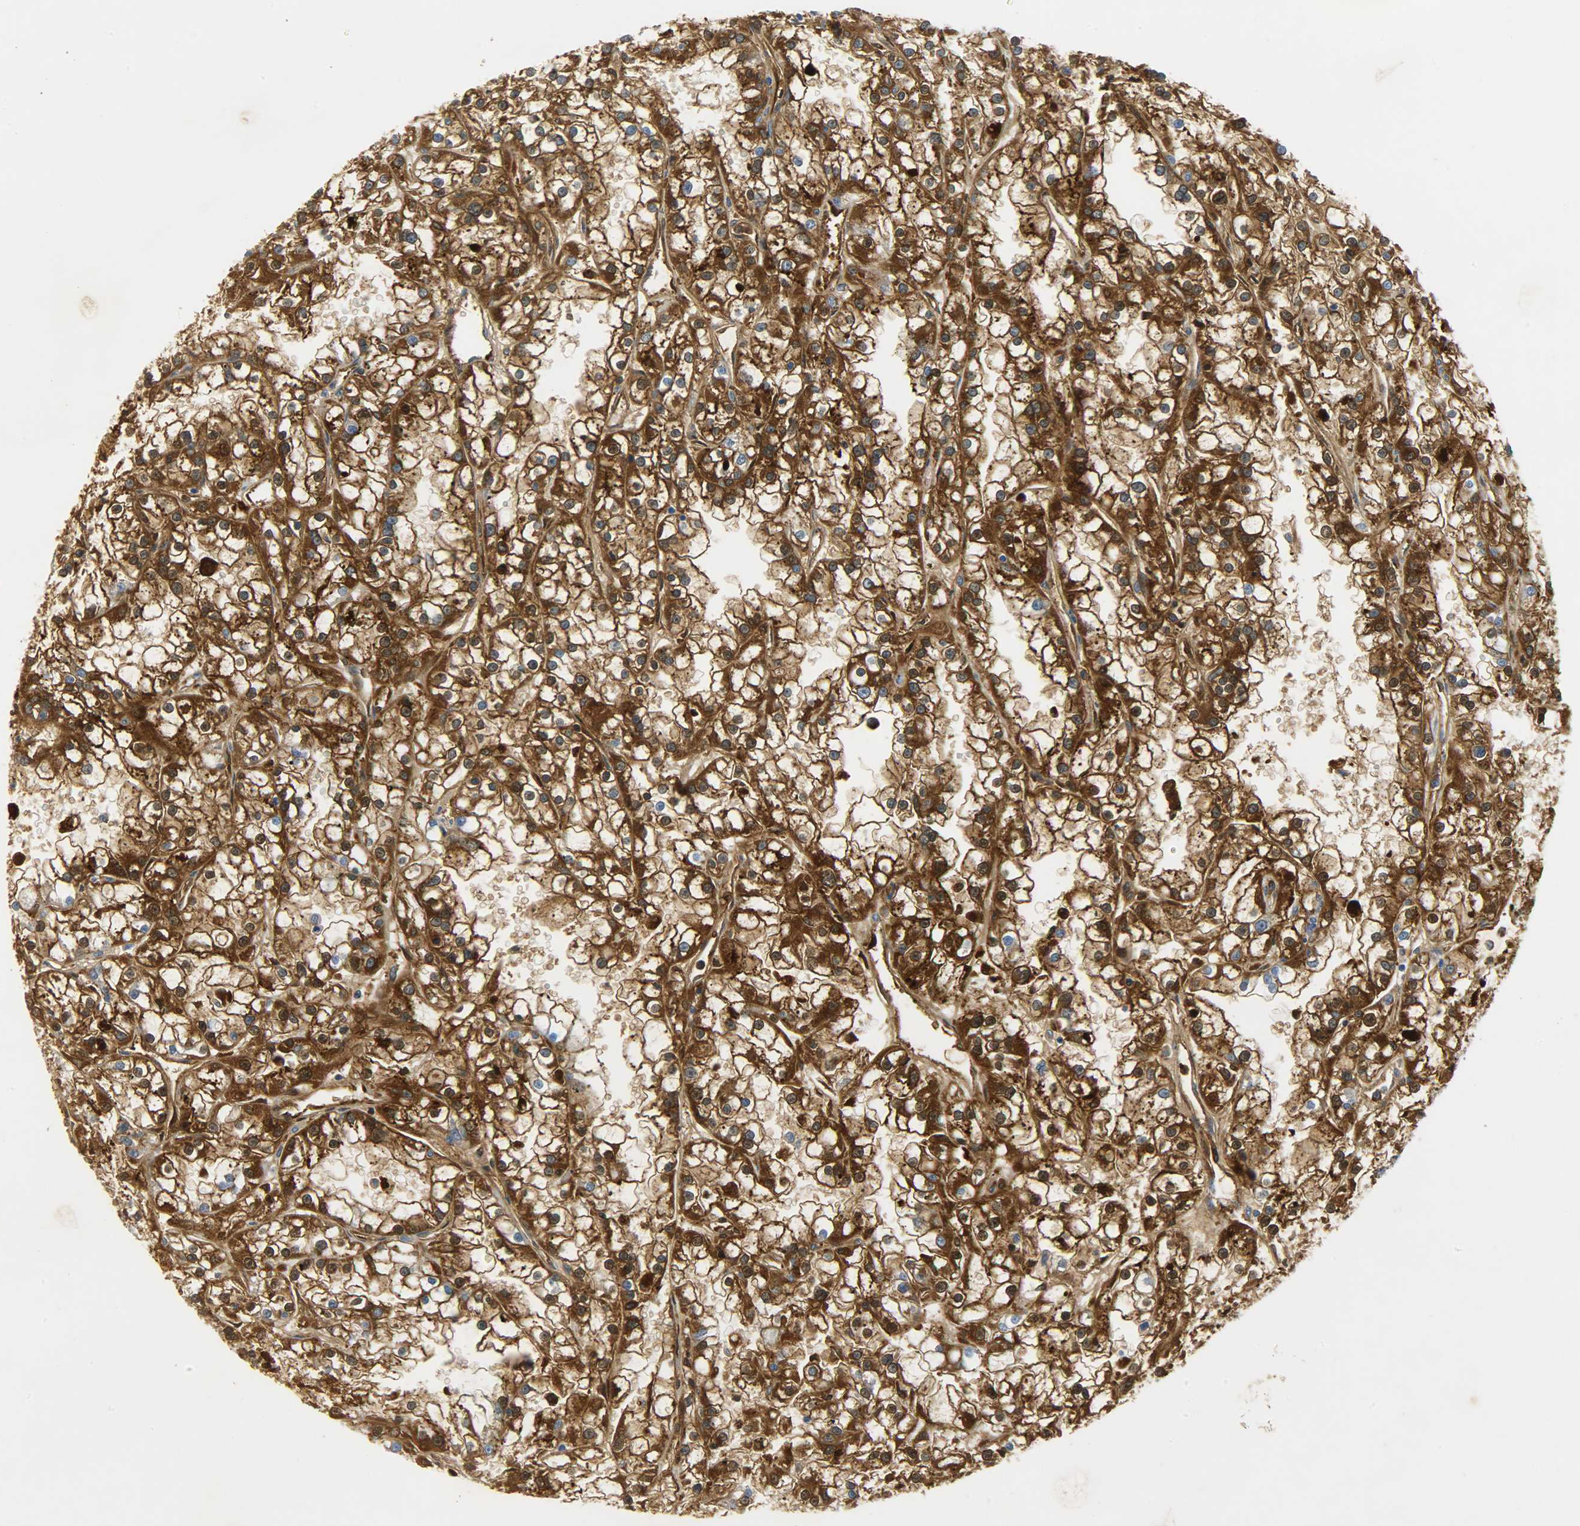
{"staining": {"intensity": "strong", "quantity": ">75%", "location": "cytoplasmic/membranous"}, "tissue": "renal cancer", "cell_type": "Tumor cells", "image_type": "cancer", "snomed": [{"axis": "morphology", "description": "Adenocarcinoma, NOS"}, {"axis": "topography", "description": "Kidney"}], "caption": "Immunohistochemistry of renal cancer demonstrates high levels of strong cytoplasmic/membranous positivity in approximately >75% of tumor cells.", "gene": "CRP", "patient": {"sex": "female", "age": 52}}